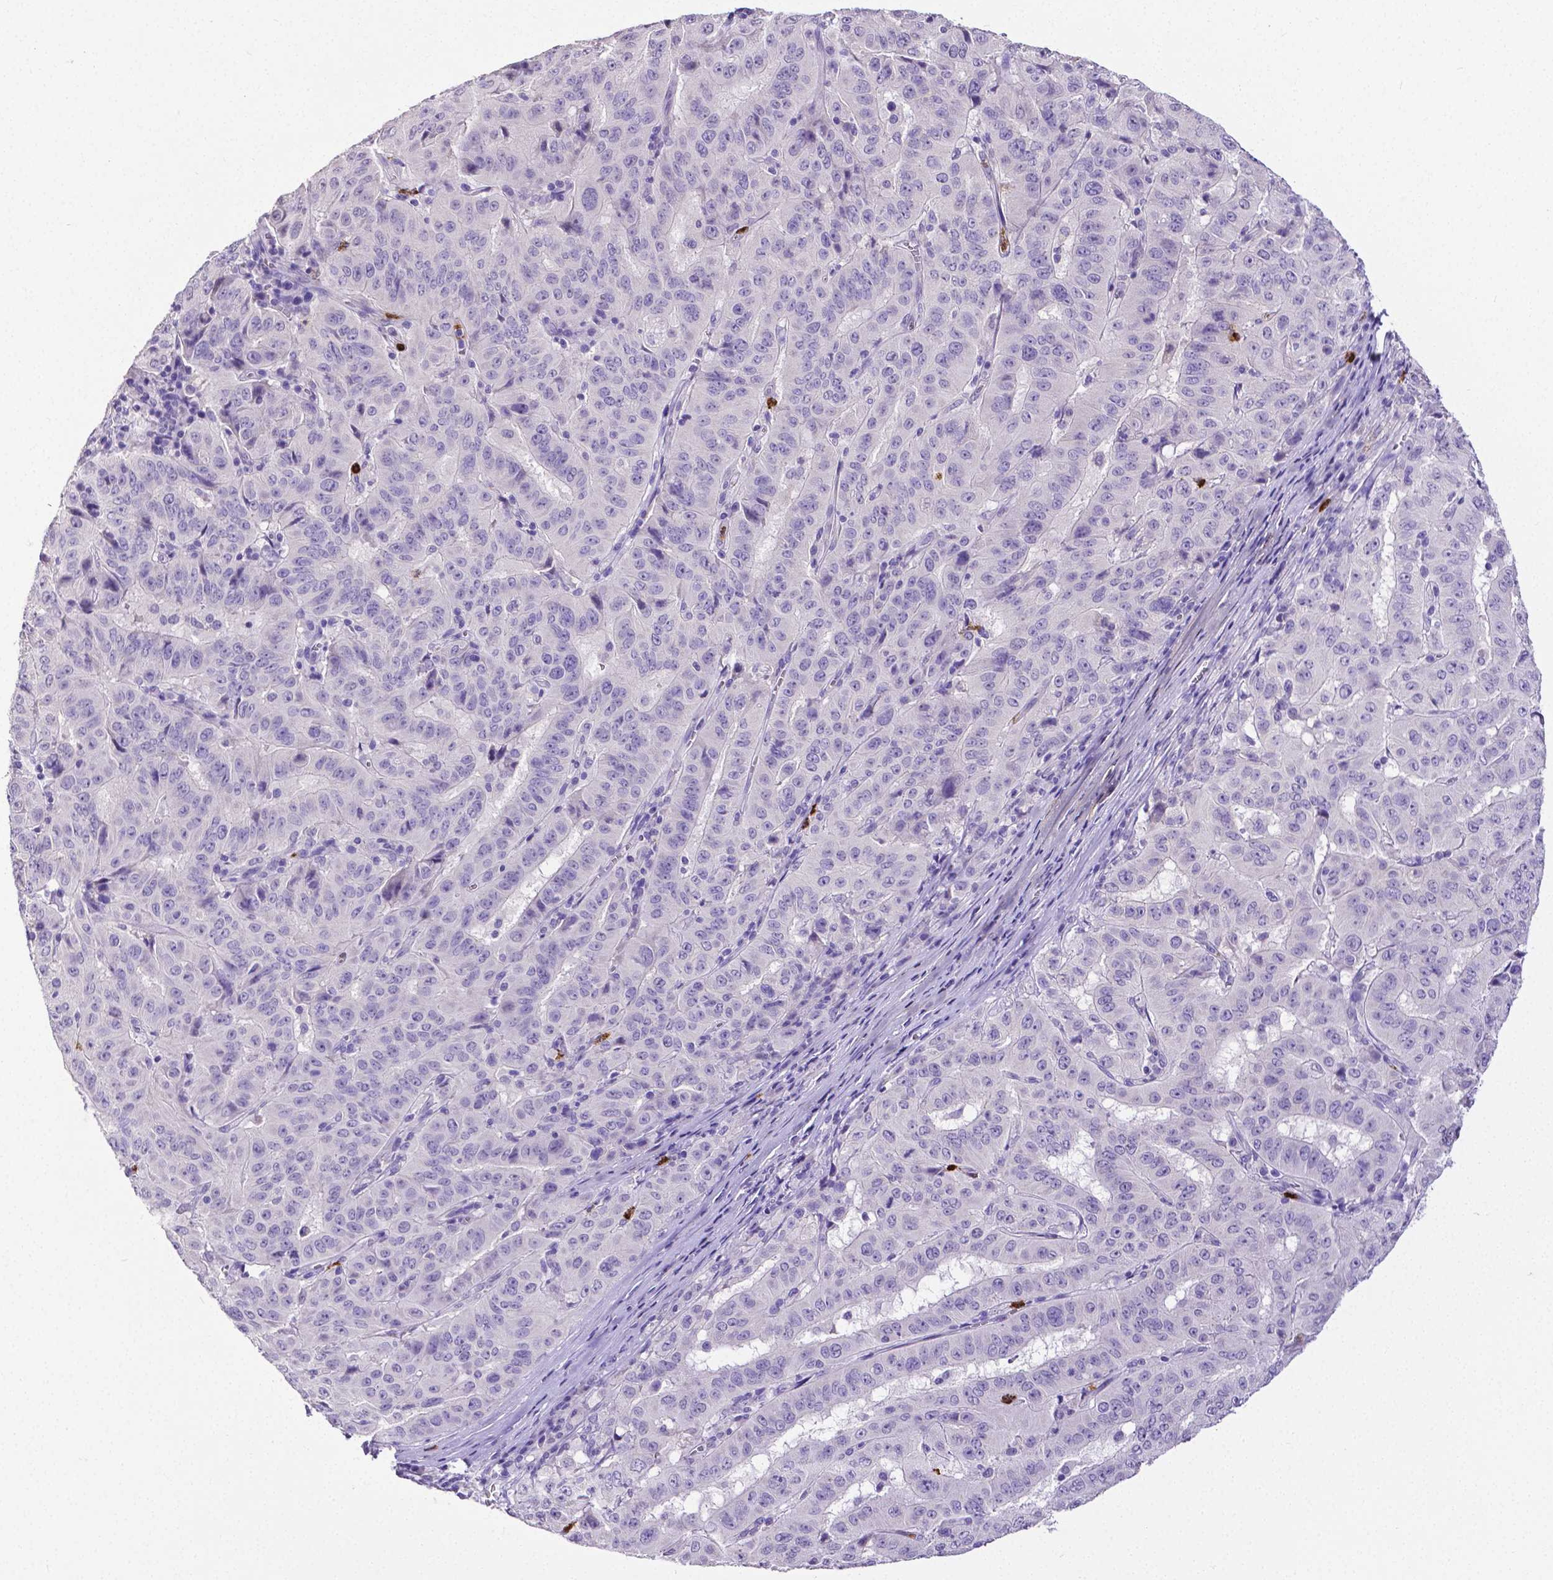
{"staining": {"intensity": "negative", "quantity": "none", "location": "none"}, "tissue": "pancreatic cancer", "cell_type": "Tumor cells", "image_type": "cancer", "snomed": [{"axis": "morphology", "description": "Adenocarcinoma, NOS"}, {"axis": "topography", "description": "Pancreas"}], "caption": "Immunohistochemistry histopathology image of human adenocarcinoma (pancreatic) stained for a protein (brown), which shows no expression in tumor cells.", "gene": "MMP9", "patient": {"sex": "male", "age": 63}}